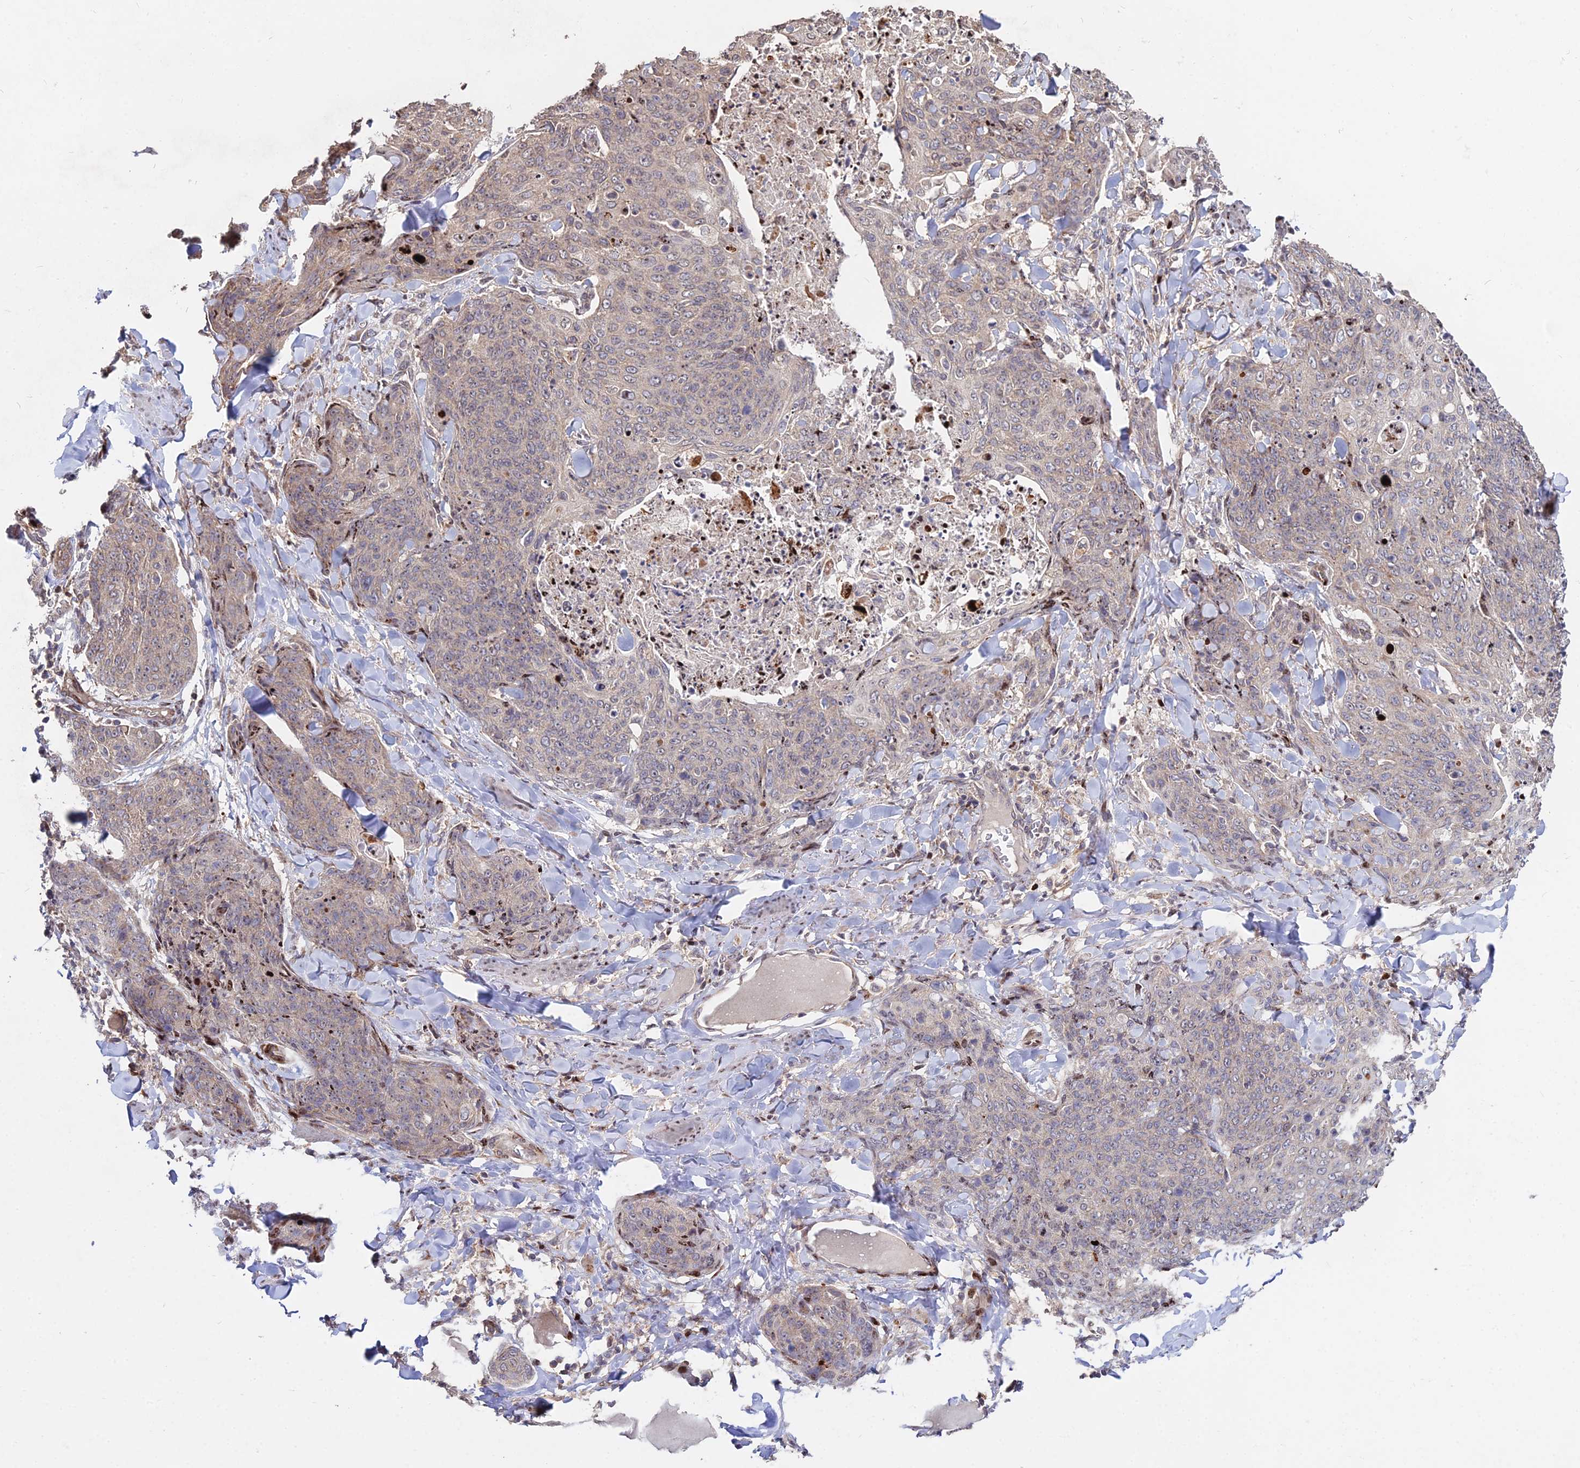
{"staining": {"intensity": "weak", "quantity": "25%-75%", "location": "cytoplasmic/membranous"}, "tissue": "skin cancer", "cell_type": "Tumor cells", "image_type": "cancer", "snomed": [{"axis": "morphology", "description": "Squamous cell carcinoma, NOS"}, {"axis": "topography", "description": "Skin"}, {"axis": "topography", "description": "Vulva"}], "caption": "Immunohistochemistry (IHC) image of skin cancer (squamous cell carcinoma) stained for a protein (brown), which exhibits low levels of weak cytoplasmic/membranous expression in approximately 25%-75% of tumor cells.", "gene": "RBMS2", "patient": {"sex": "female", "age": 85}}